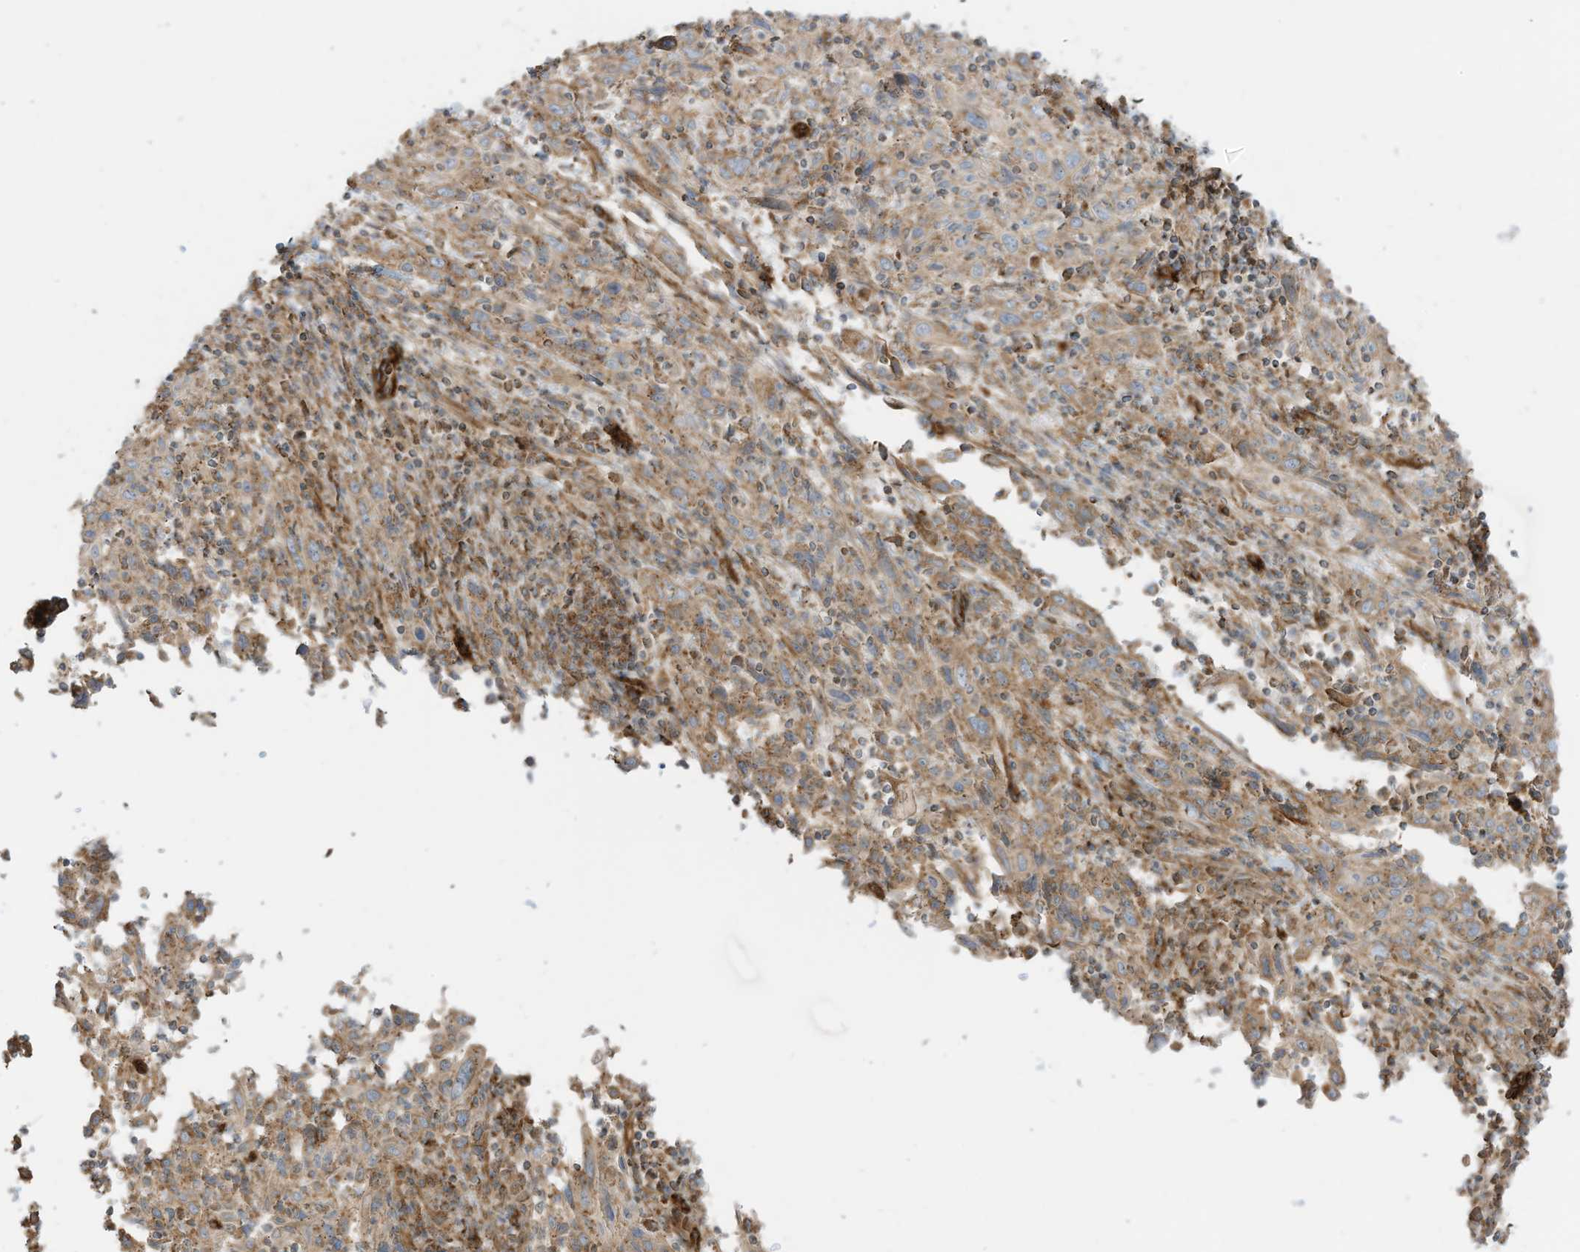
{"staining": {"intensity": "weak", "quantity": ">75%", "location": "cytoplasmic/membranous"}, "tissue": "cervical cancer", "cell_type": "Tumor cells", "image_type": "cancer", "snomed": [{"axis": "morphology", "description": "Squamous cell carcinoma, NOS"}, {"axis": "topography", "description": "Cervix"}], "caption": "Protein expression analysis of human squamous cell carcinoma (cervical) reveals weak cytoplasmic/membranous staining in about >75% of tumor cells. (Brightfield microscopy of DAB IHC at high magnification).", "gene": "ABCB7", "patient": {"sex": "female", "age": 46}}